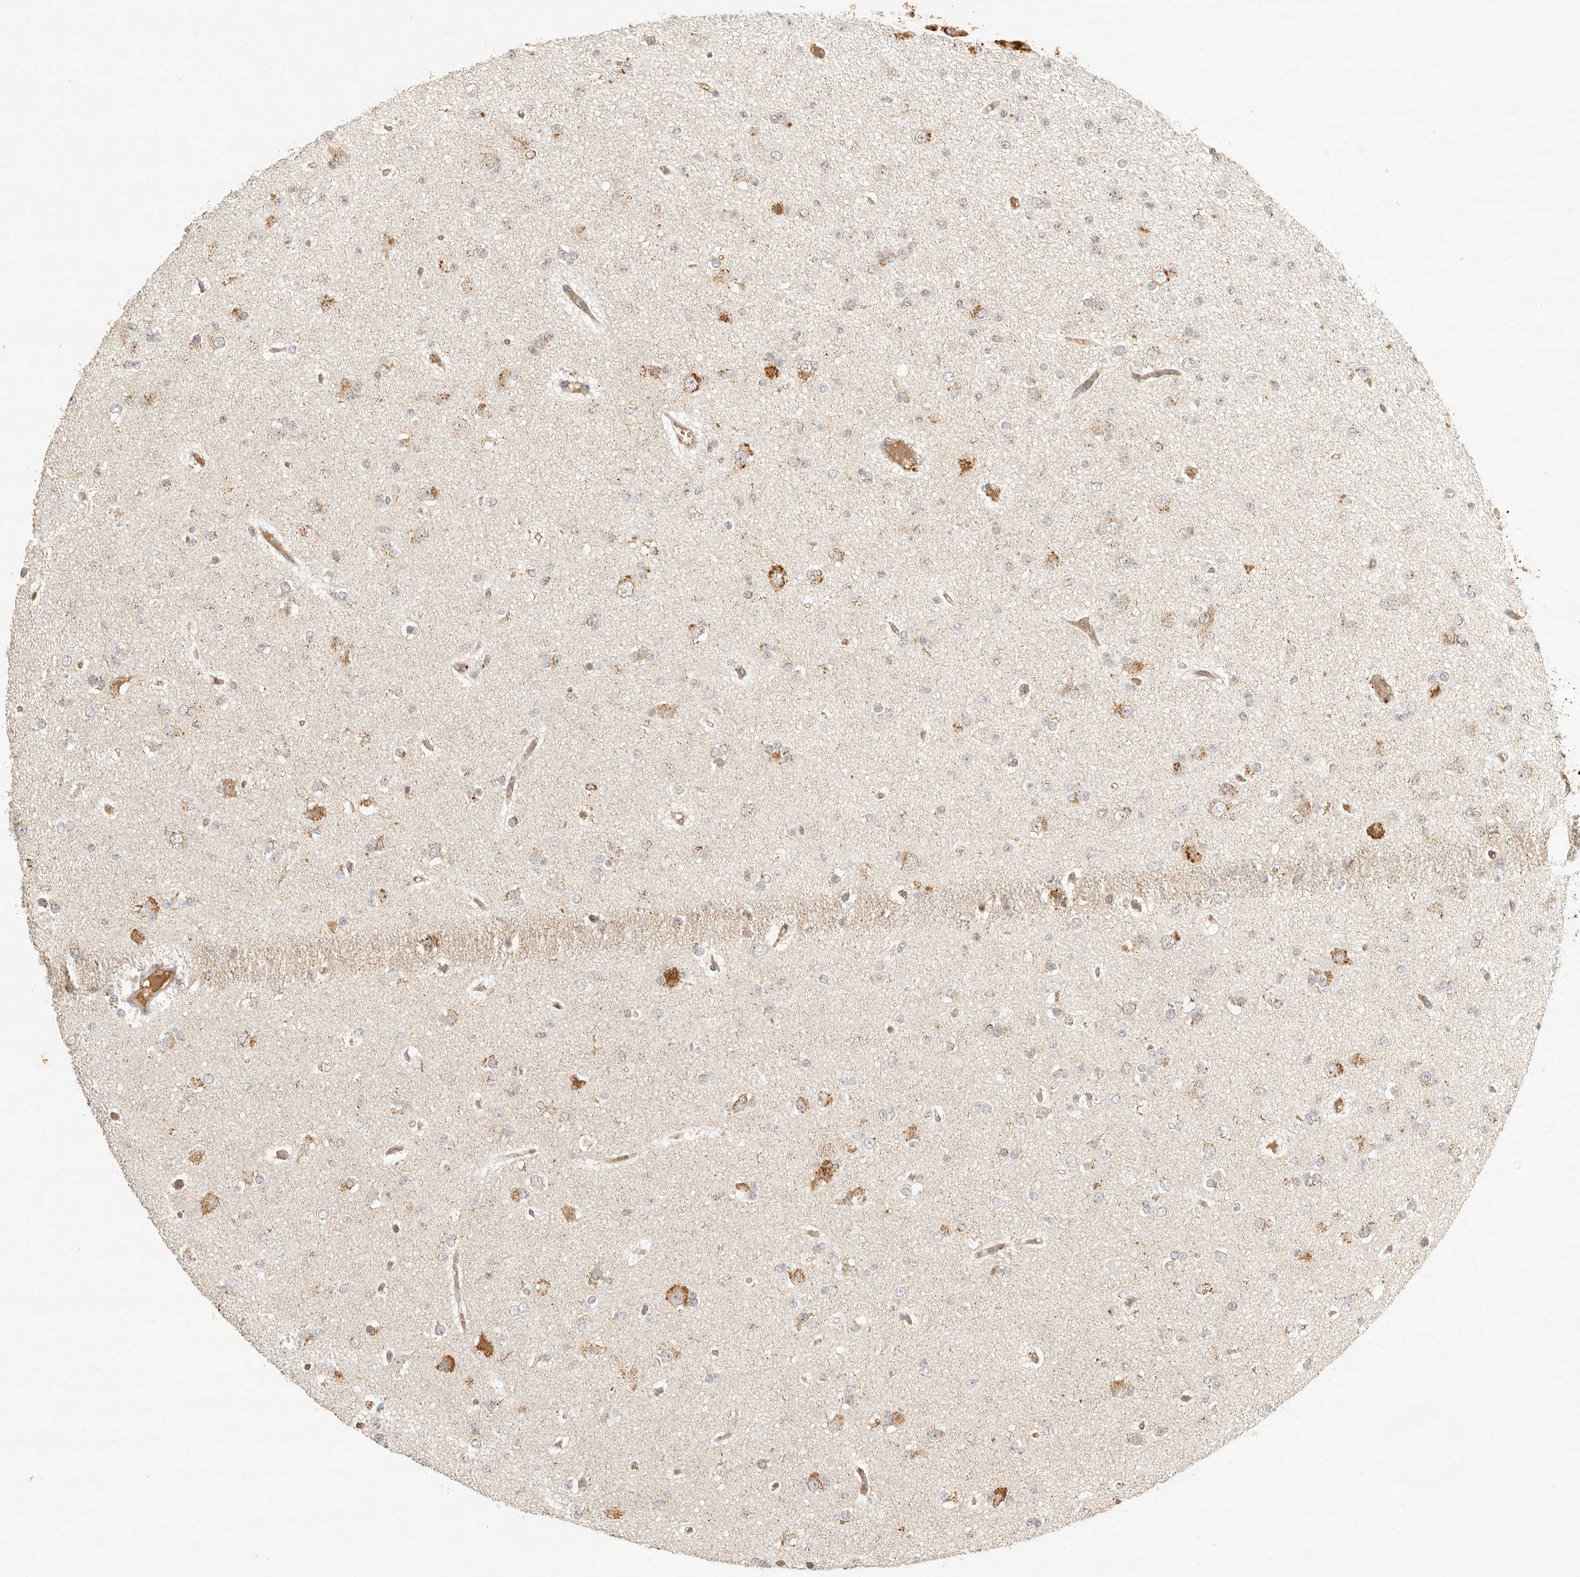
{"staining": {"intensity": "moderate", "quantity": "<25%", "location": "cytoplasmic/membranous"}, "tissue": "glioma", "cell_type": "Tumor cells", "image_type": "cancer", "snomed": [{"axis": "morphology", "description": "Glioma, malignant, Low grade"}, {"axis": "topography", "description": "Brain"}], "caption": "Protein staining by immunohistochemistry demonstrates moderate cytoplasmic/membranous staining in about <25% of tumor cells in malignant low-grade glioma. The protein is shown in brown color, while the nuclei are stained blue.", "gene": "MRPL55", "patient": {"sex": "female", "age": 22}}